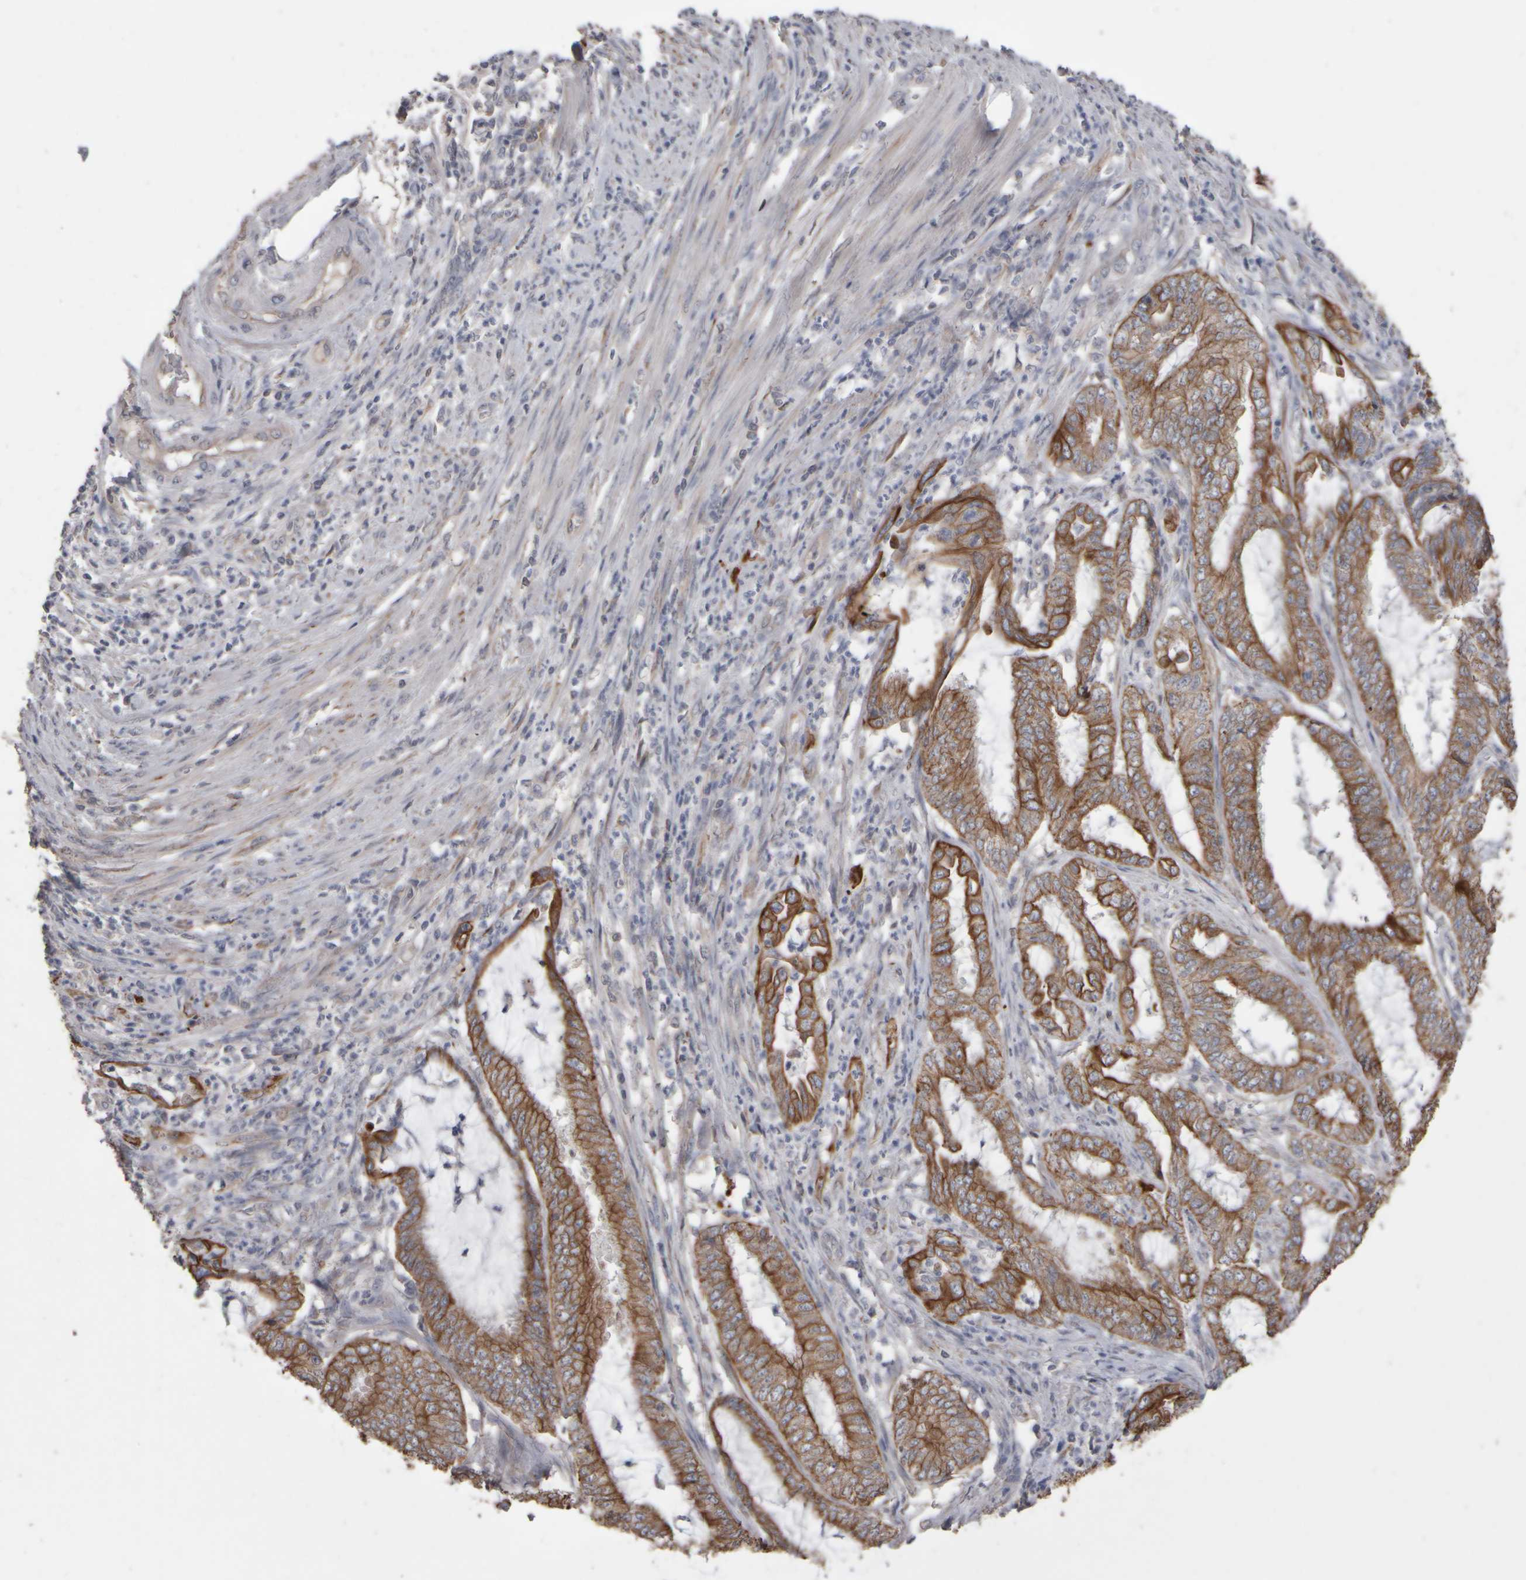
{"staining": {"intensity": "moderate", "quantity": ">75%", "location": "cytoplasmic/membranous"}, "tissue": "endometrial cancer", "cell_type": "Tumor cells", "image_type": "cancer", "snomed": [{"axis": "morphology", "description": "Adenocarcinoma, NOS"}, {"axis": "topography", "description": "Endometrium"}], "caption": "IHC histopathology image of endometrial adenocarcinoma stained for a protein (brown), which displays medium levels of moderate cytoplasmic/membranous positivity in about >75% of tumor cells.", "gene": "EPHX2", "patient": {"sex": "female", "age": 51}}